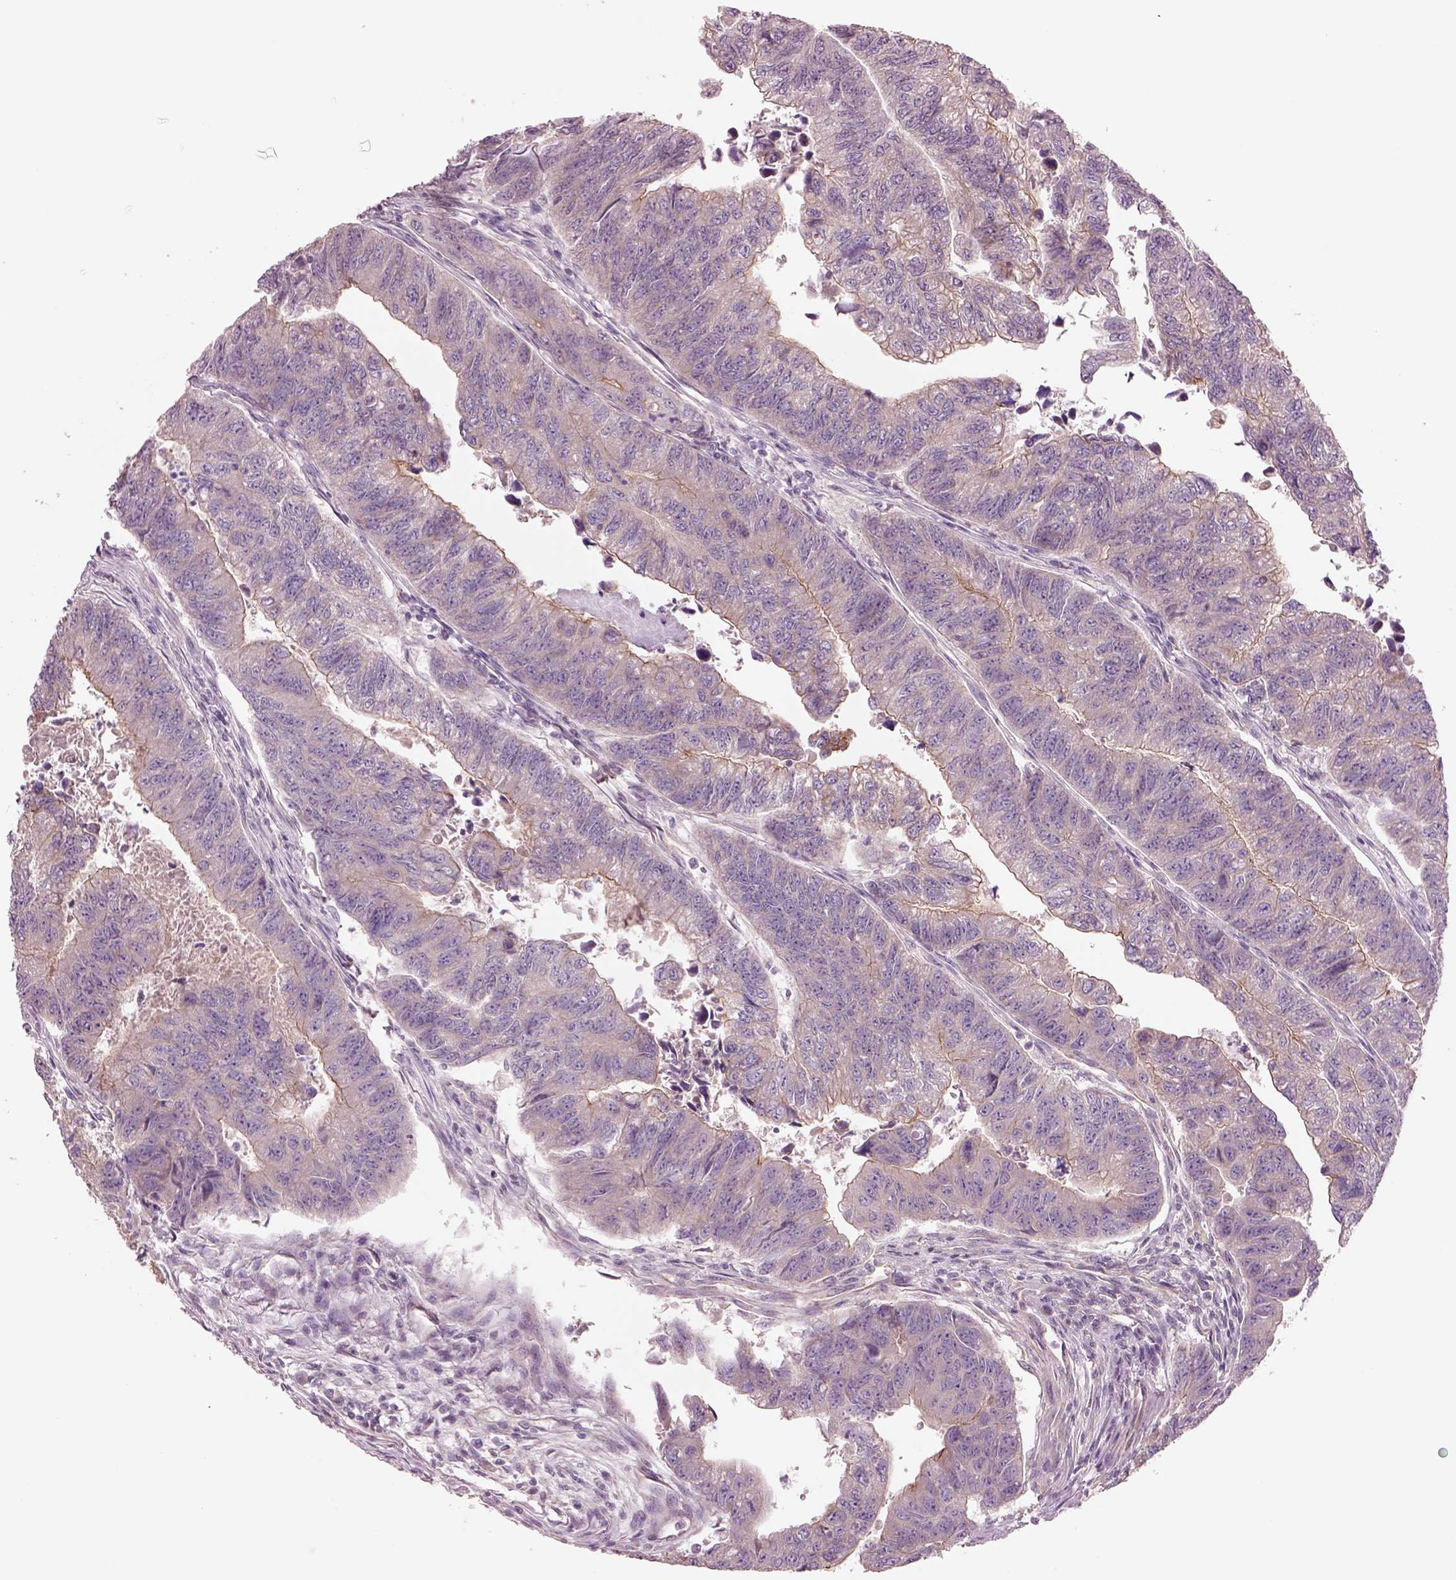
{"staining": {"intensity": "negative", "quantity": "none", "location": "none"}, "tissue": "colorectal cancer", "cell_type": "Tumor cells", "image_type": "cancer", "snomed": [{"axis": "morphology", "description": "Adenocarcinoma, NOS"}, {"axis": "topography", "description": "Colon"}], "caption": "A histopathology image of colorectal cancer (adenocarcinoma) stained for a protein reveals no brown staining in tumor cells.", "gene": "DUOXA2", "patient": {"sex": "female", "age": 65}}